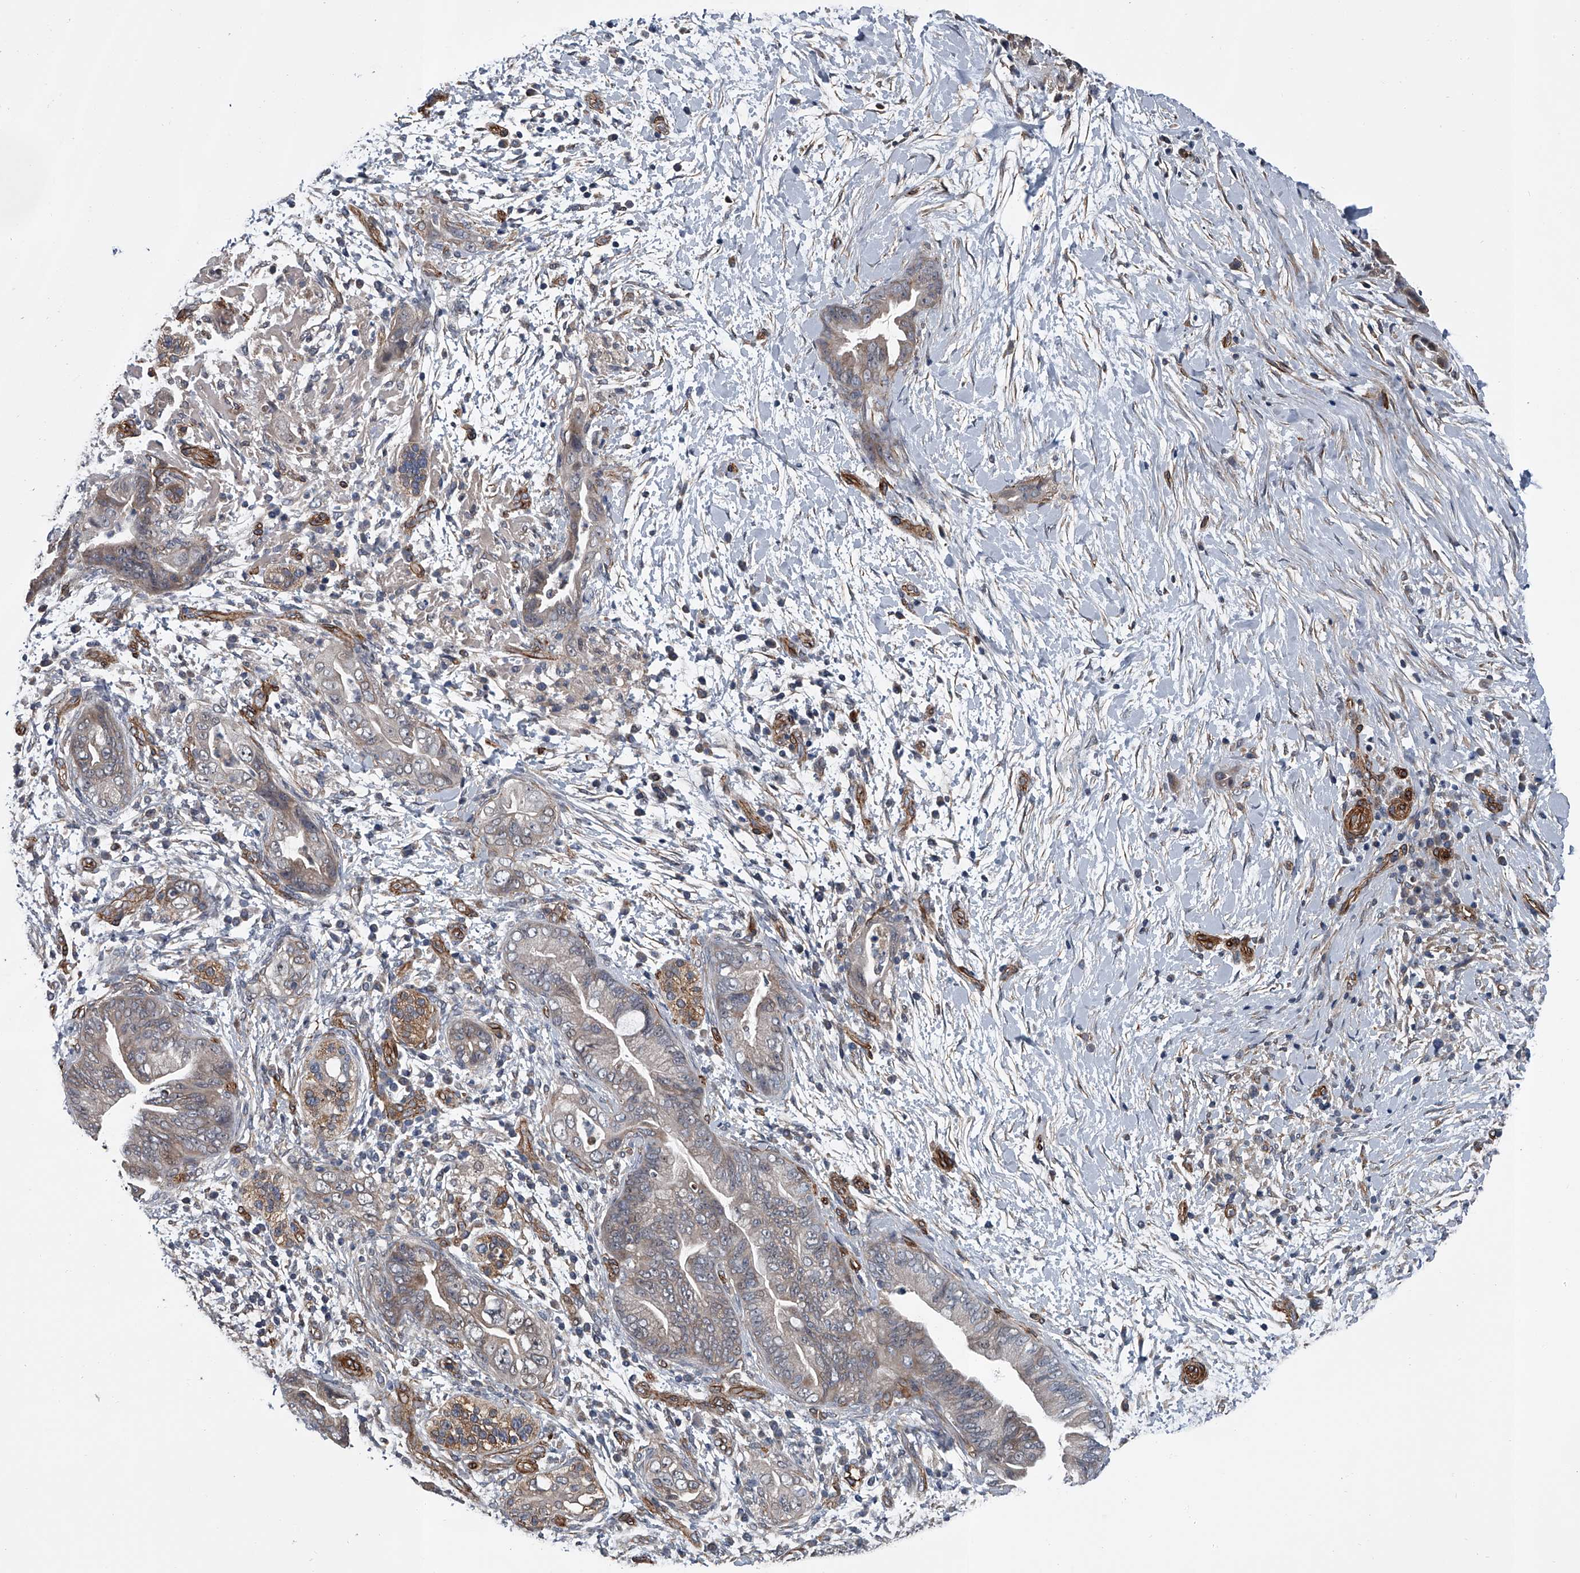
{"staining": {"intensity": "negative", "quantity": "none", "location": "none"}, "tissue": "pancreatic cancer", "cell_type": "Tumor cells", "image_type": "cancer", "snomed": [{"axis": "morphology", "description": "Adenocarcinoma, NOS"}, {"axis": "topography", "description": "Pancreas"}], "caption": "A photomicrograph of pancreatic adenocarcinoma stained for a protein reveals no brown staining in tumor cells.", "gene": "LDLRAD2", "patient": {"sex": "male", "age": 75}}